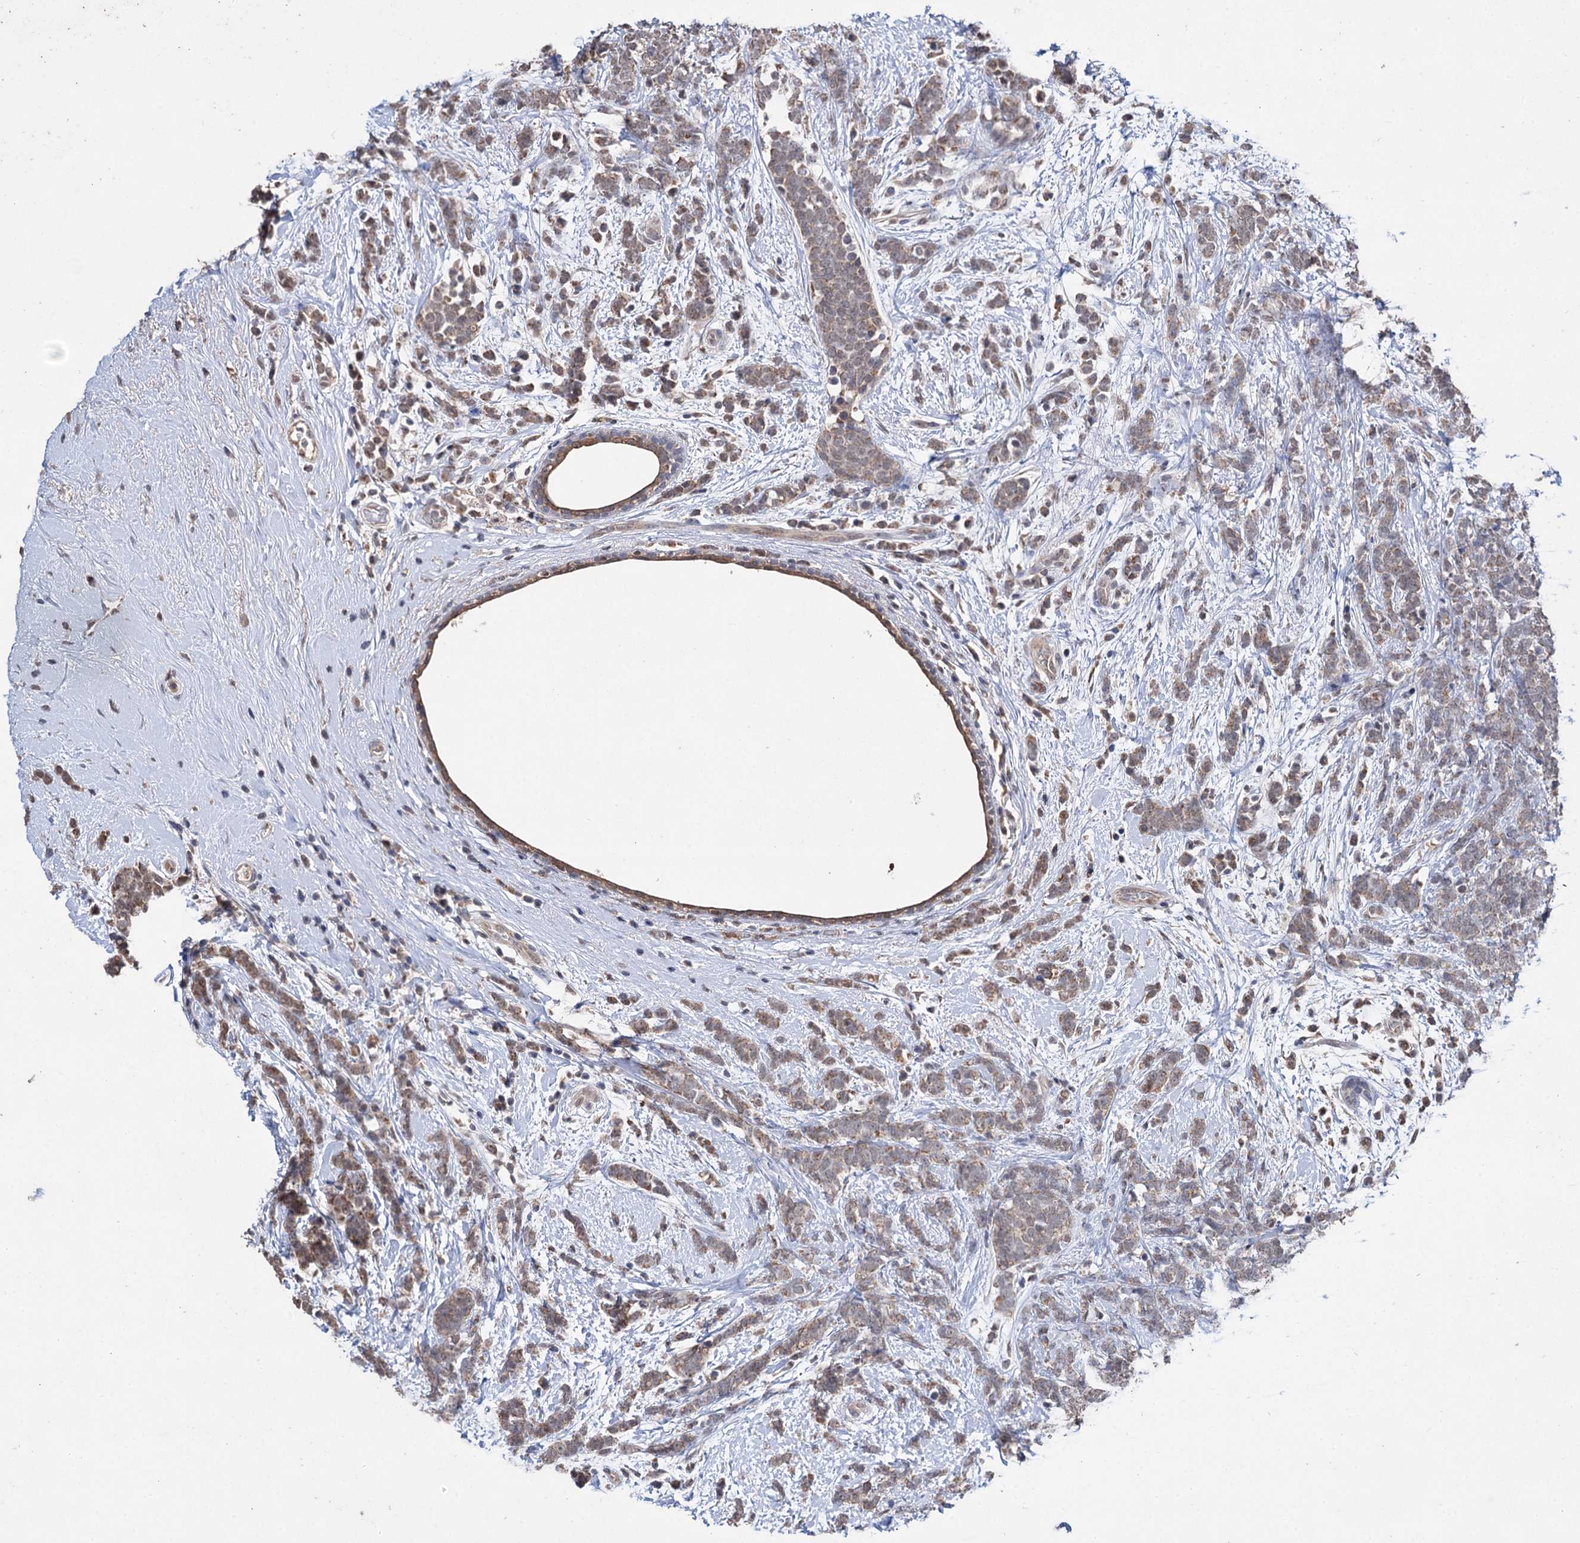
{"staining": {"intensity": "weak", "quantity": ">75%", "location": "cytoplasmic/membranous"}, "tissue": "breast cancer", "cell_type": "Tumor cells", "image_type": "cancer", "snomed": [{"axis": "morphology", "description": "Lobular carcinoma"}, {"axis": "topography", "description": "Breast"}], "caption": "High-magnification brightfield microscopy of lobular carcinoma (breast) stained with DAB (brown) and counterstained with hematoxylin (blue). tumor cells exhibit weak cytoplasmic/membranous staining is identified in about>75% of cells. The protein of interest is shown in brown color, while the nuclei are stained blue.", "gene": "CLPB", "patient": {"sex": "female", "age": 58}}